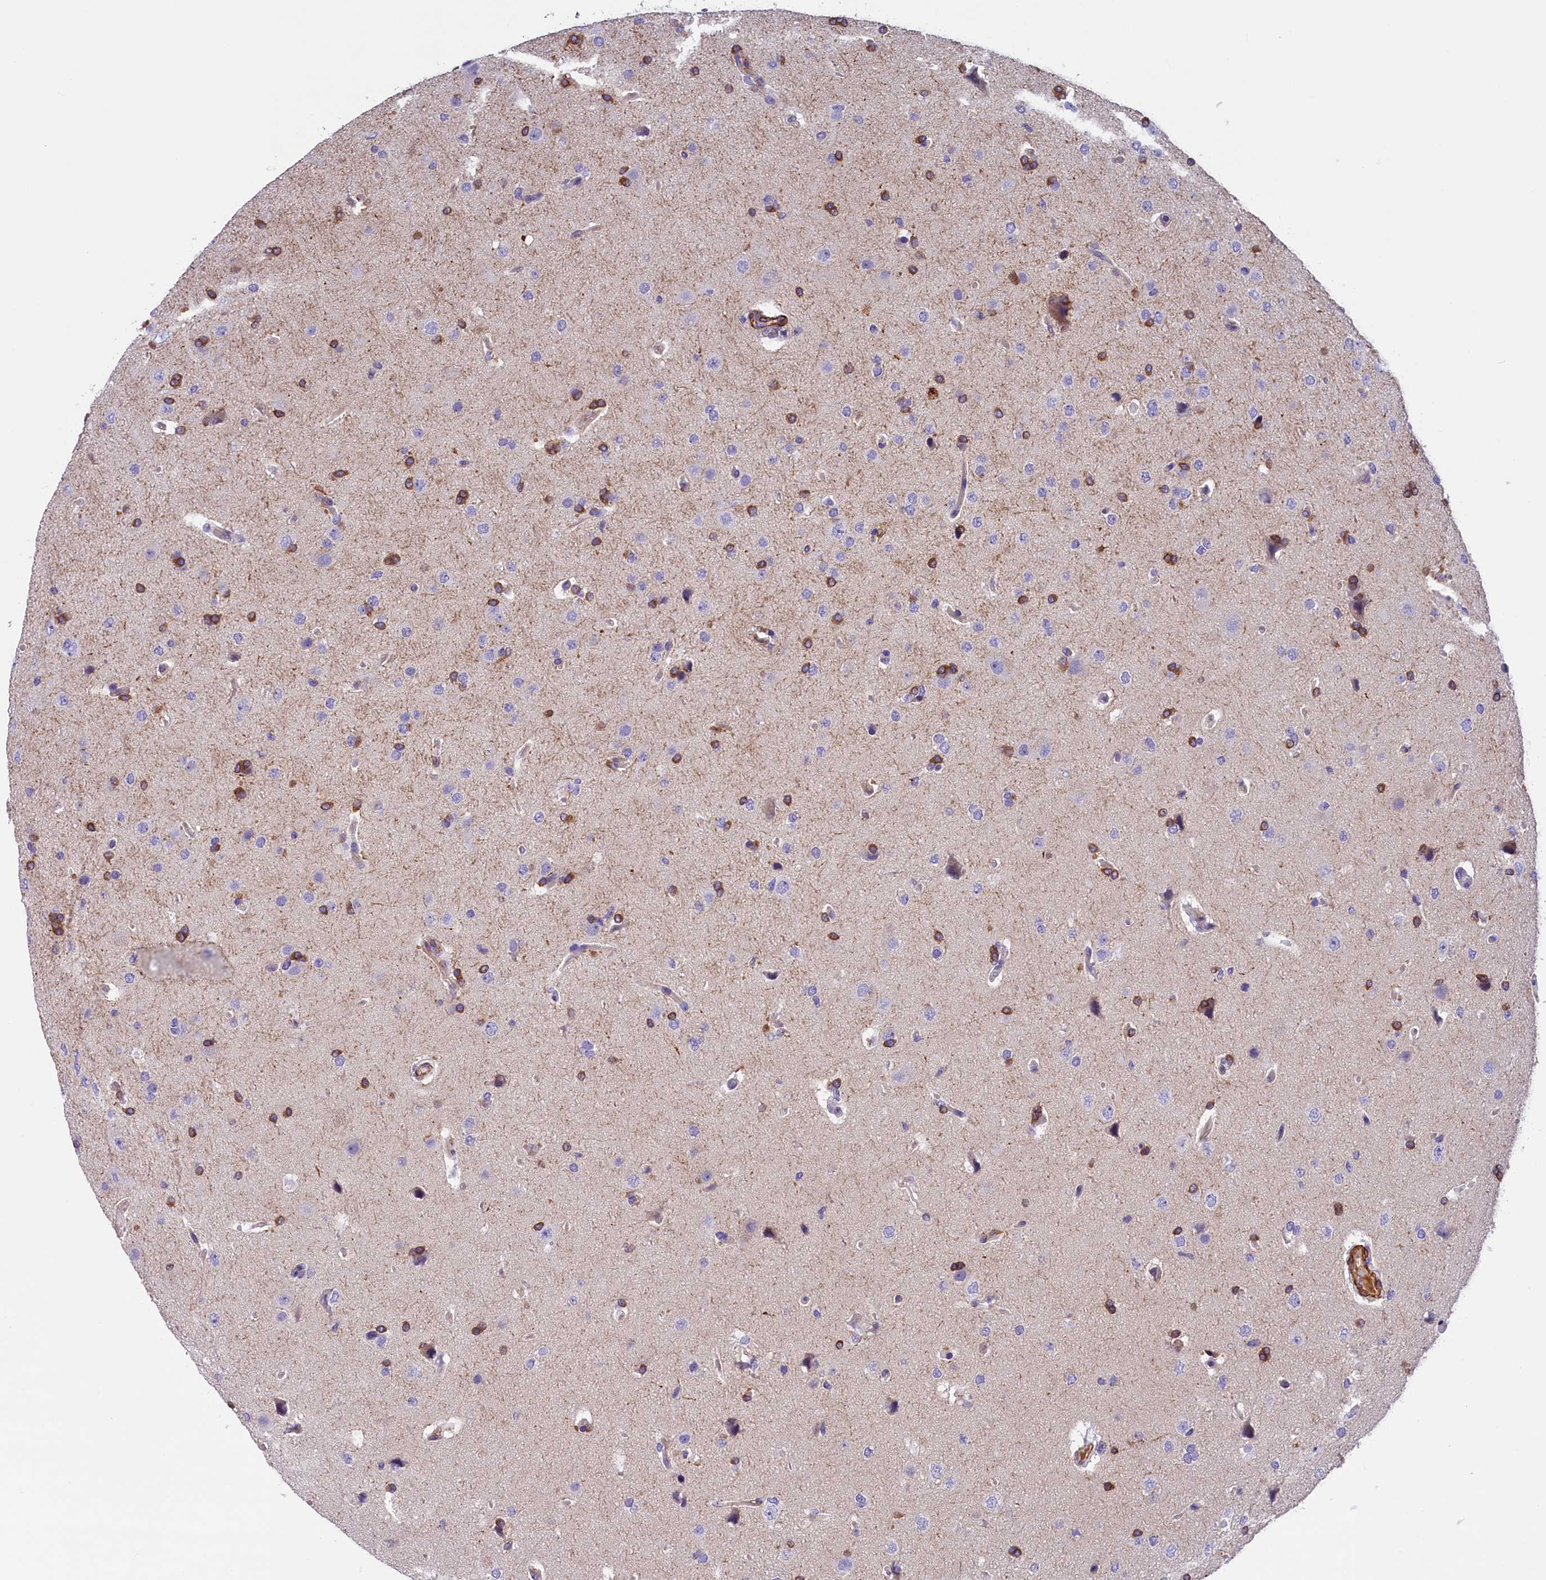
{"staining": {"intensity": "negative", "quantity": "none", "location": "none"}, "tissue": "glioma", "cell_type": "Tumor cells", "image_type": "cancer", "snomed": [{"axis": "morphology", "description": "Glioma, malignant, High grade"}, {"axis": "topography", "description": "Brain"}], "caption": "Glioma was stained to show a protein in brown. There is no significant staining in tumor cells.", "gene": "BCL2L13", "patient": {"sex": "male", "age": 72}}